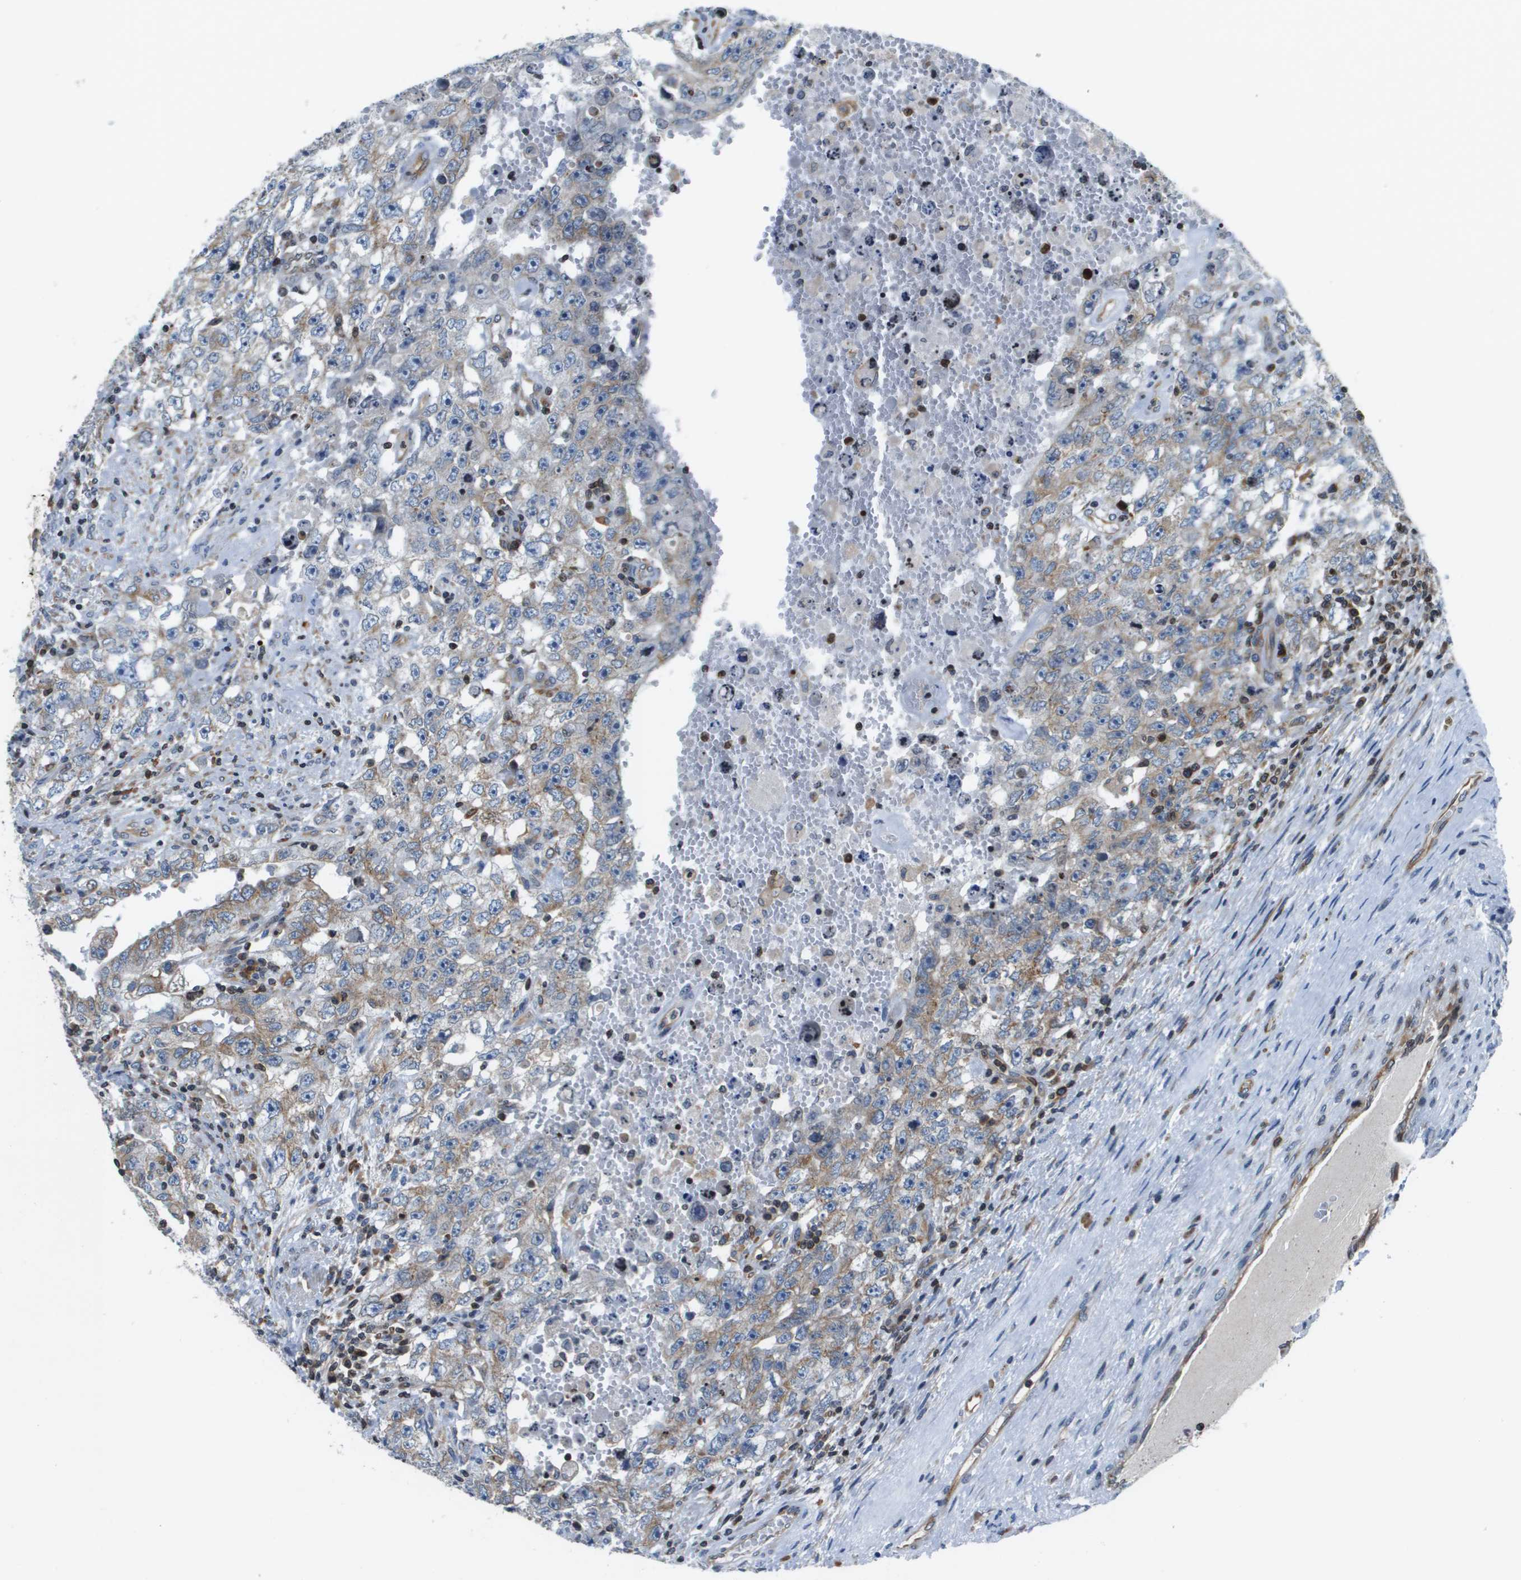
{"staining": {"intensity": "moderate", "quantity": "25%-75%", "location": "cytoplasmic/membranous"}, "tissue": "testis cancer", "cell_type": "Tumor cells", "image_type": "cancer", "snomed": [{"axis": "morphology", "description": "Carcinoma, Embryonal, NOS"}, {"axis": "topography", "description": "Testis"}], "caption": "Immunohistochemical staining of testis cancer reveals medium levels of moderate cytoplasmic/membranous protein positivity in about 25%-75% of tumor cells.", "gene": "ESYT1", "patient": {"sex": "male", "age": 26}}